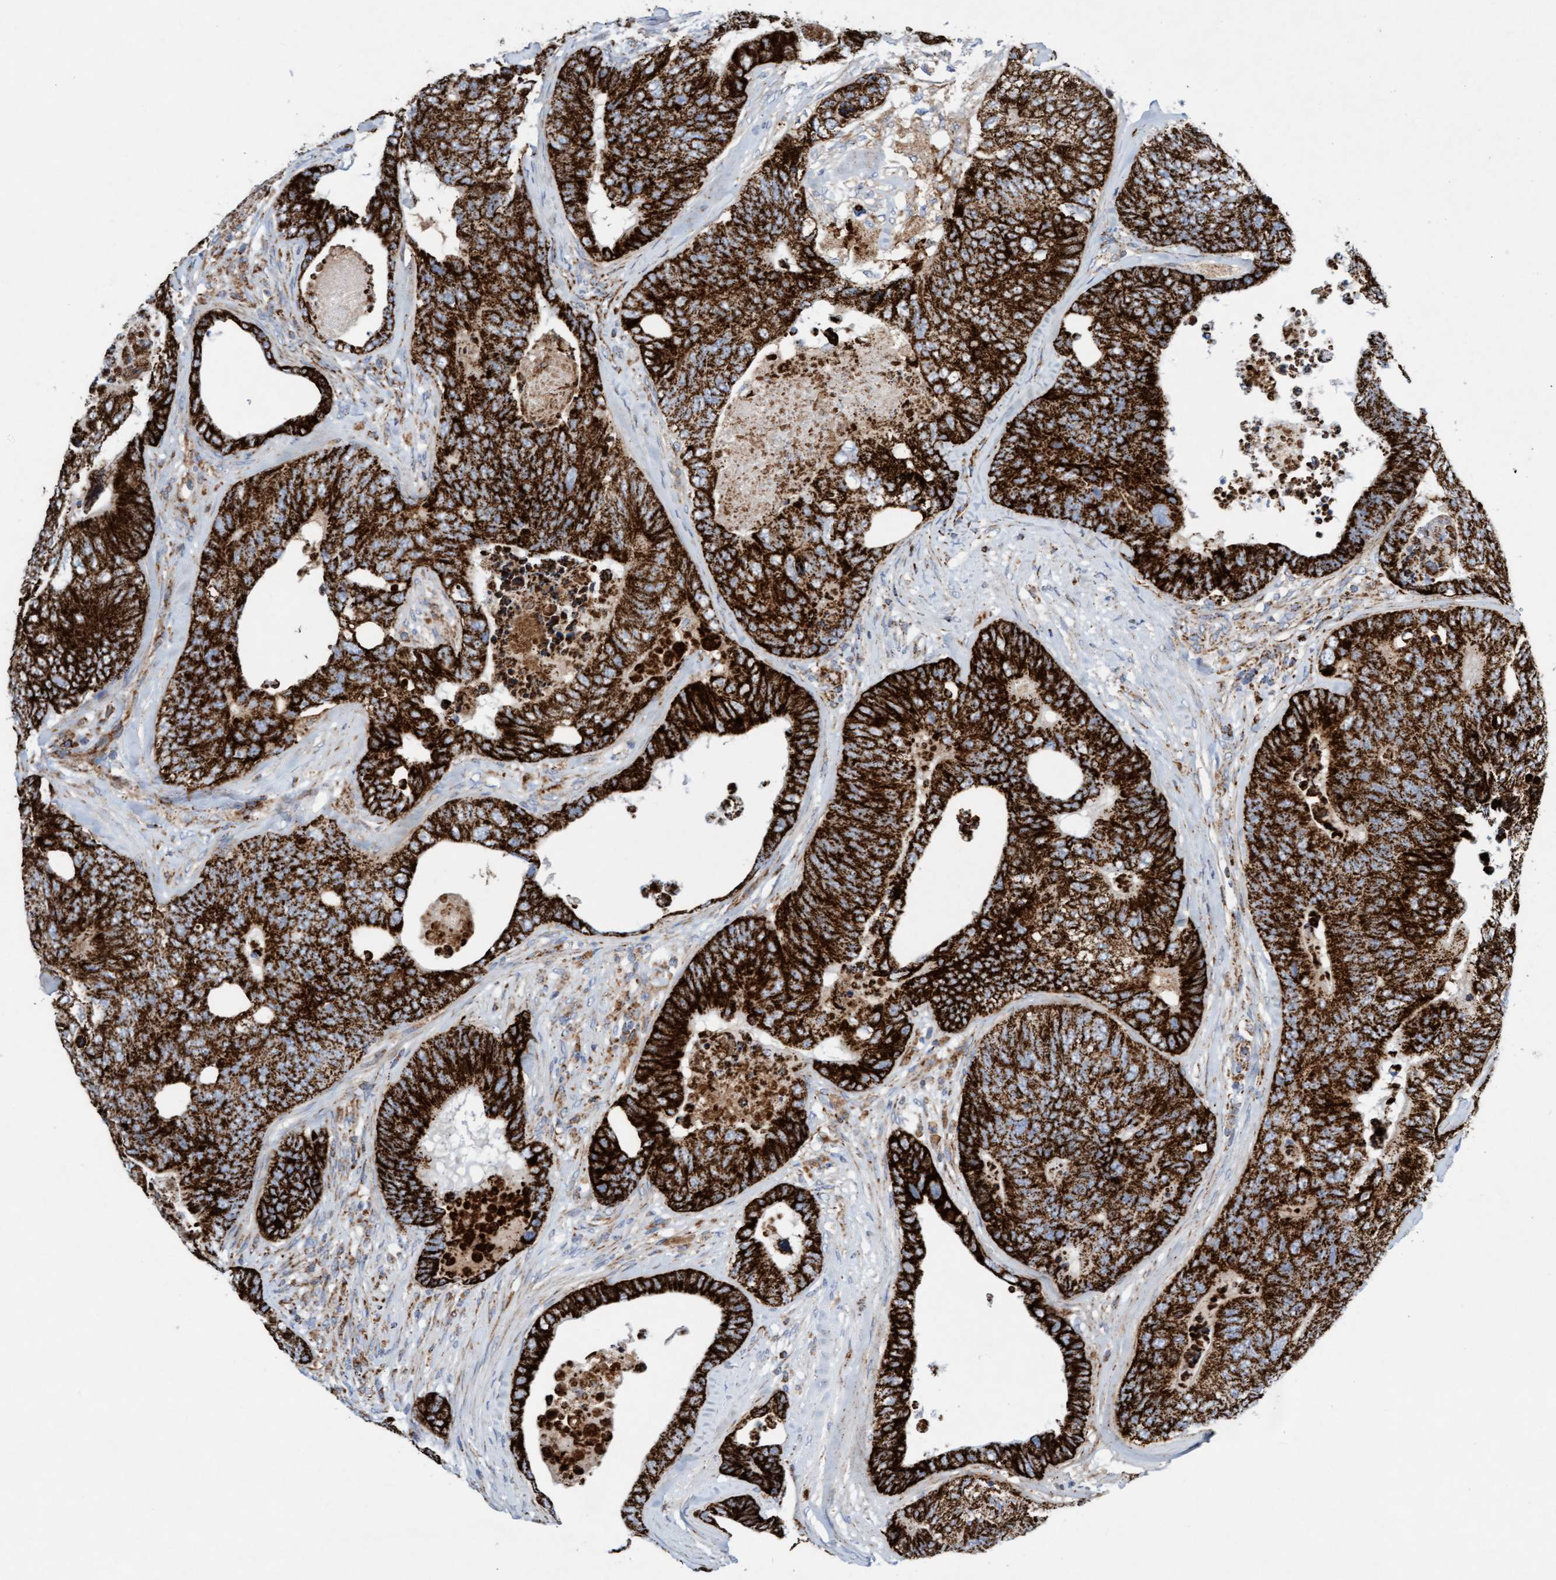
{"staining": {"intensity": "strong", "quantity": ">75%", "location": "cytoplasmic/membranous"}, "tissue": "colorectal cancer", "cell_type": "Tumor cells", "image_type": "cancer", "snomed": [{"axis": "morphology", "description": "Adenocarcinoma, NOS"}, {"axis": "topography", "description": "Colon"}], "caption": "This is an image of immunohistochemistry staining of colorectal cancer (adenocarcinoma), which shows strong positivity in the cytoplasmic/membranous of tumor cells.", "gene": "GGTA1", "patient": {"sex": "female", "age": 67}}